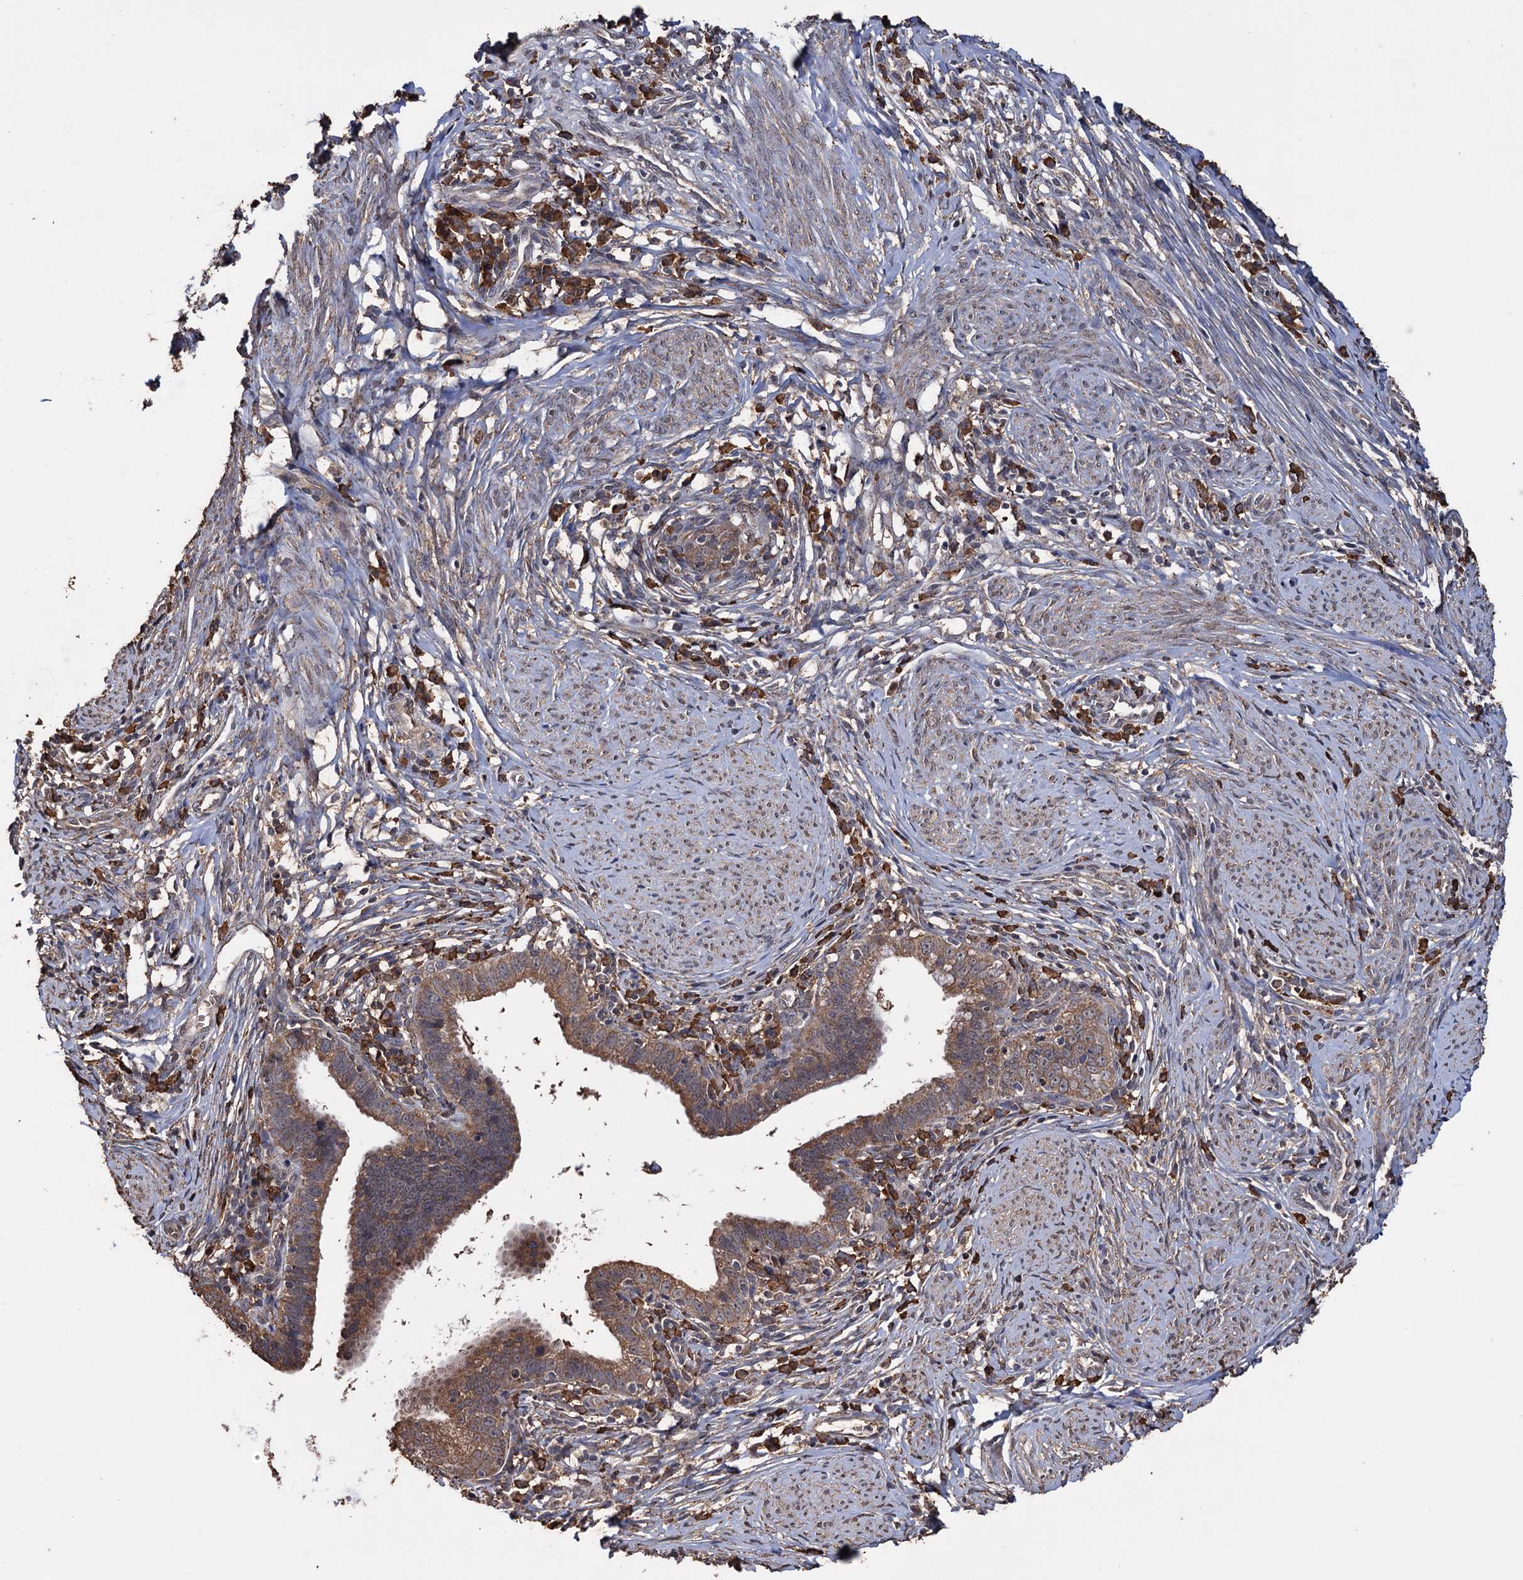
{"staining": {"intensity": "moderate", "quantity": ">75%", "location": "cytoplasmic/membranous"}, "tissue": "cervical cancer", "cell_type": "Tumor cells", "image_type": "cancer", "snomed": [{"axis": "morphology", "description": "Adenocarcinoma, NOS"}, {"axis": "topography", "description": "Cervix"}], "caption": "A brown stain shows moderate cytoplasmic/membranous positivity of a protein in human cervical cancer tumor cells. (Stains: DAB in brown, nuclei in blue, Microscopy: brightfield microscopy at high magnification).", "gene": "TBC1D12", "patient": {"sex": "female", "age": 36}}